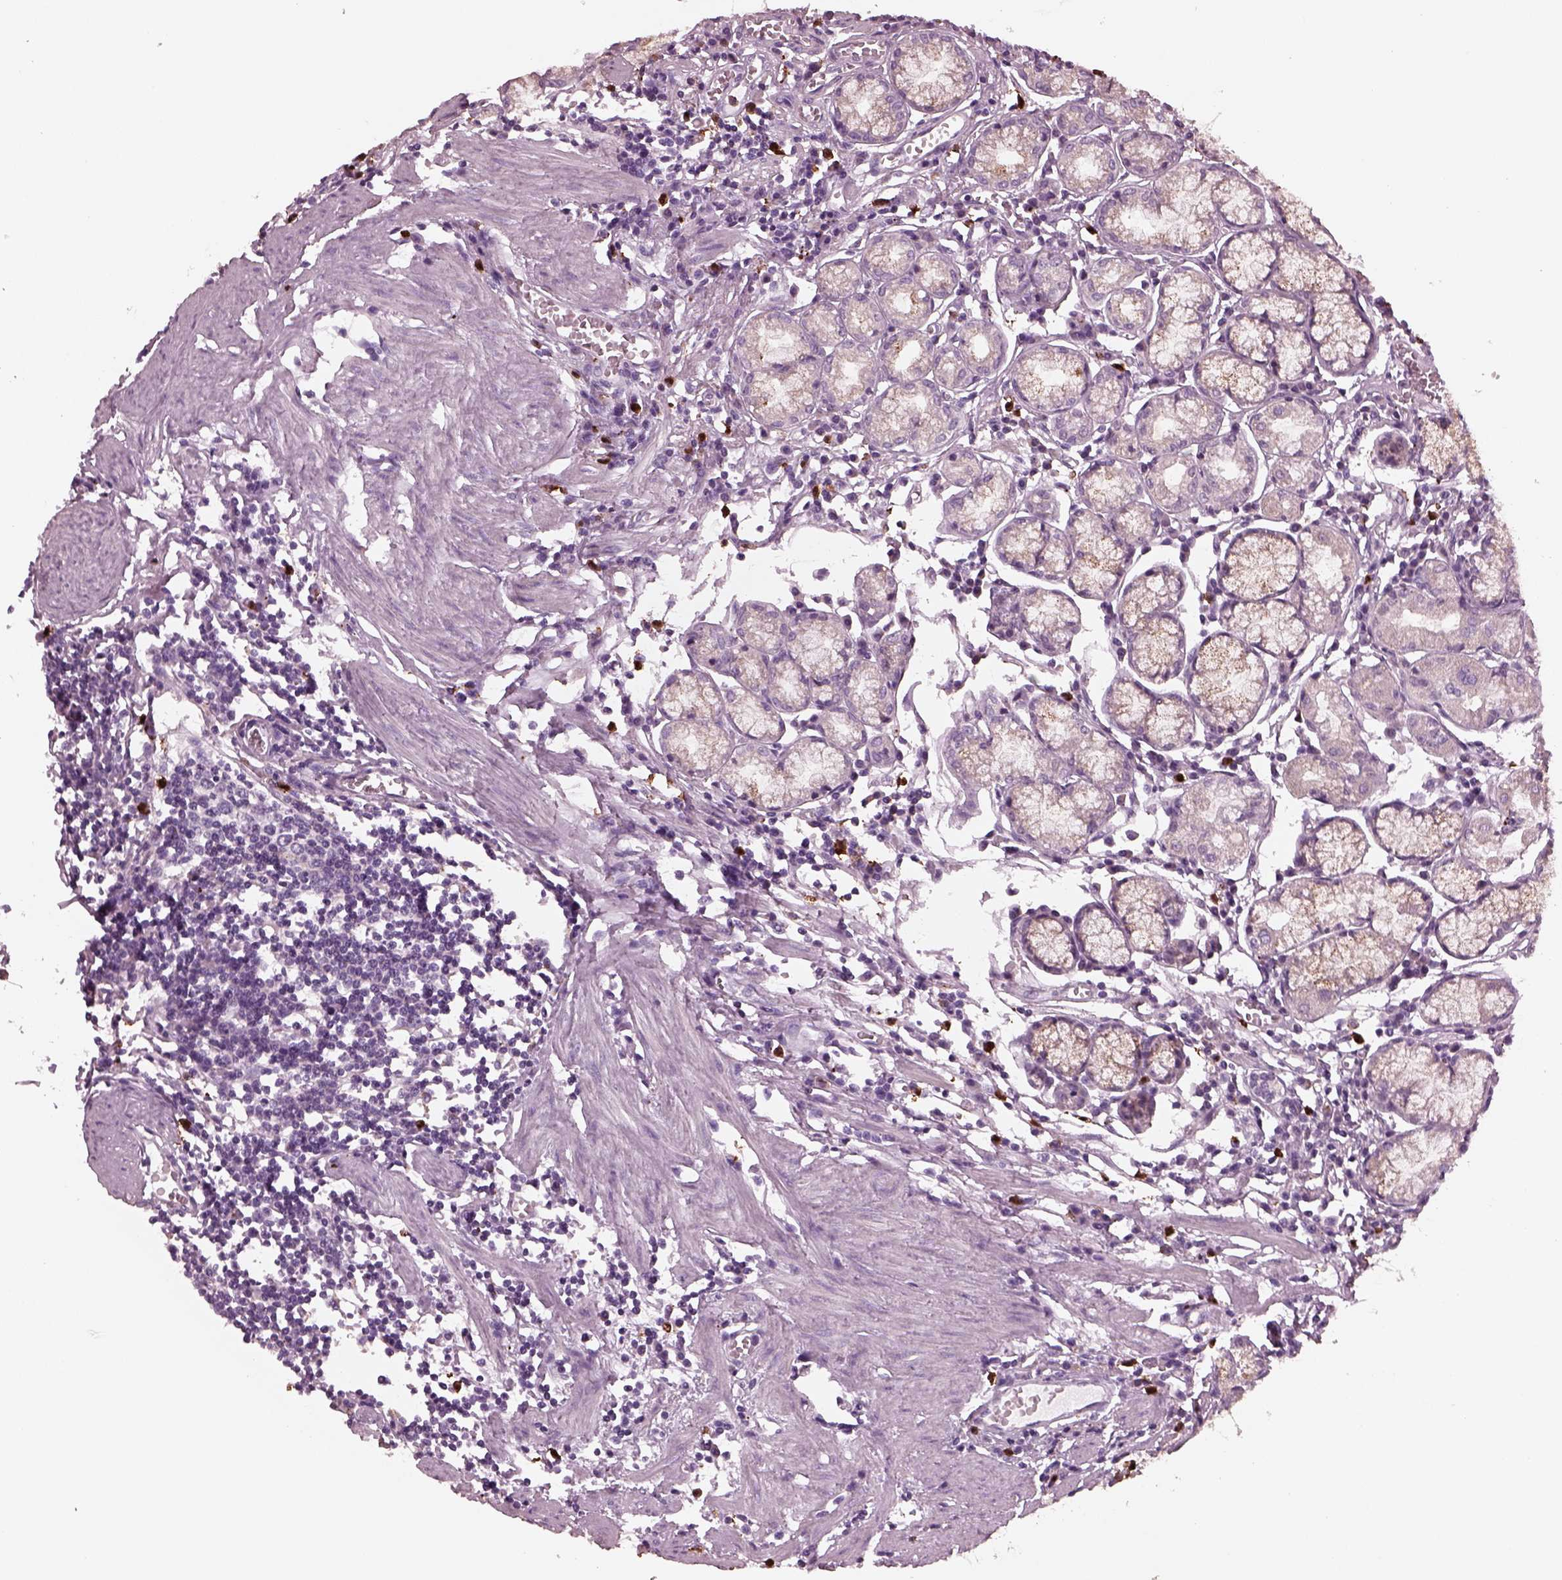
{"staining": {"intensity": "negative", "quantity": "none", "location": "none"}, "tissue": "stomach", "cell_type": "Glandular cells", "image_type": "normal", "snomed": [{"axis": "morphology", "description": "Normal tissue, NOS"}, {"axis": "topography", "description": "Stomach"}], "caption": "A high-resolution image shows immunohistochemistry (IHC) staining of benign stomach, which shows no significant positivity in glandular cells.", "gene": "SLAMF8", "patient": {"sex": "male", "age": 55}}